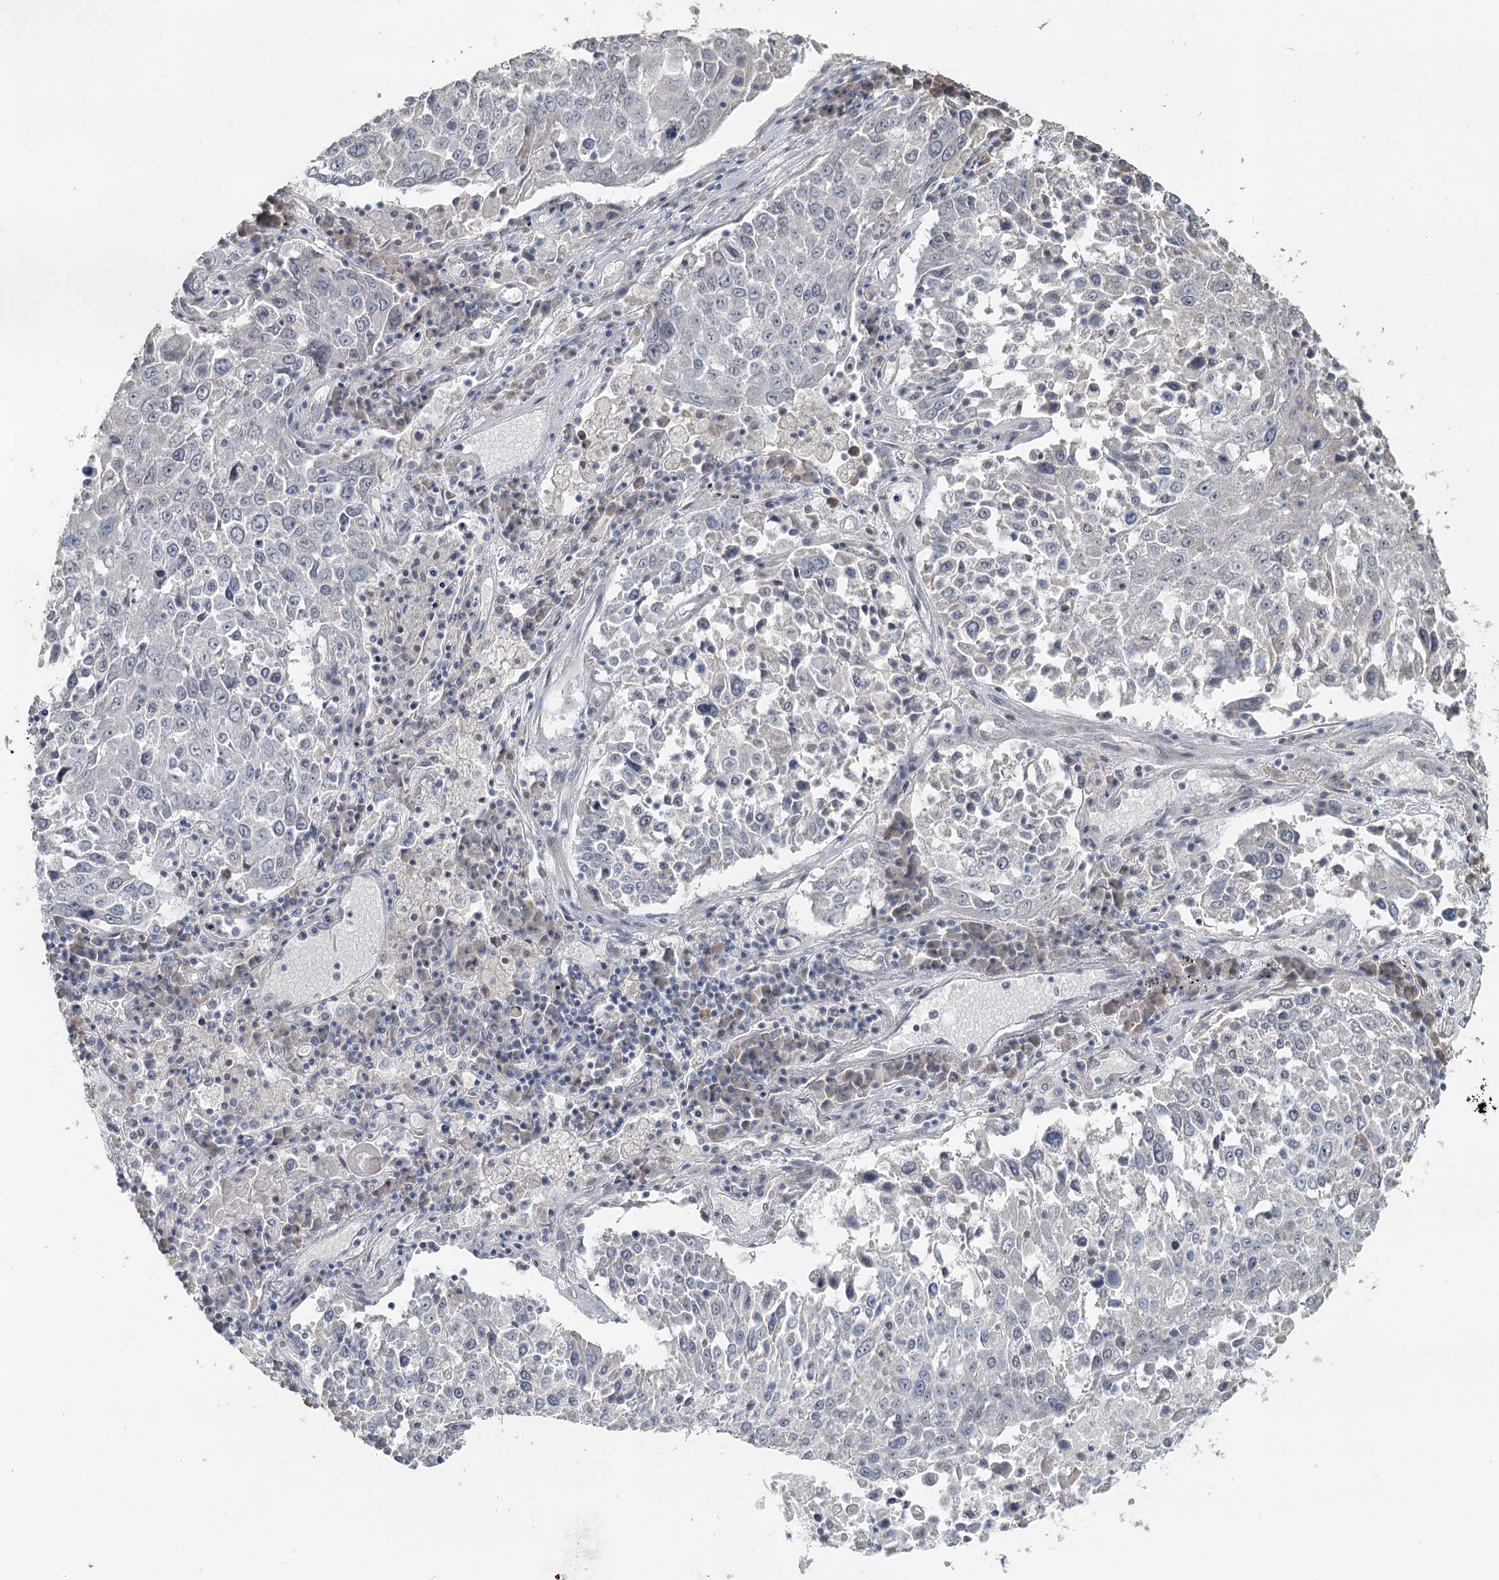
{"staining": {"intensity": "negative", "quantity": "none", "location": "none"}, "tissue": "lung cancer", "cell_type": "Tumor cells", "image_type": "cancer", "snomed": [{"axis": "morphology", "description": "Squamous cell carcinoma, NOS"}, {"axis": "topography", "description": "Lung"}], "caption": "High magnification brightfield microscopy of lung squamous cell carcinoma stained with DAB (3,3'-diaminobenzidine) (brown) and counterstained with hematoxylin (blue): tumor cells show no significant positivity. The staining is performed using DAB (3,3'-diaminobenzidine) brown chromogen with nuclei counter-stained in using hematoxylin.", "gene": "SLC9A3", "patient": {"sex": "male", "age": 65}}